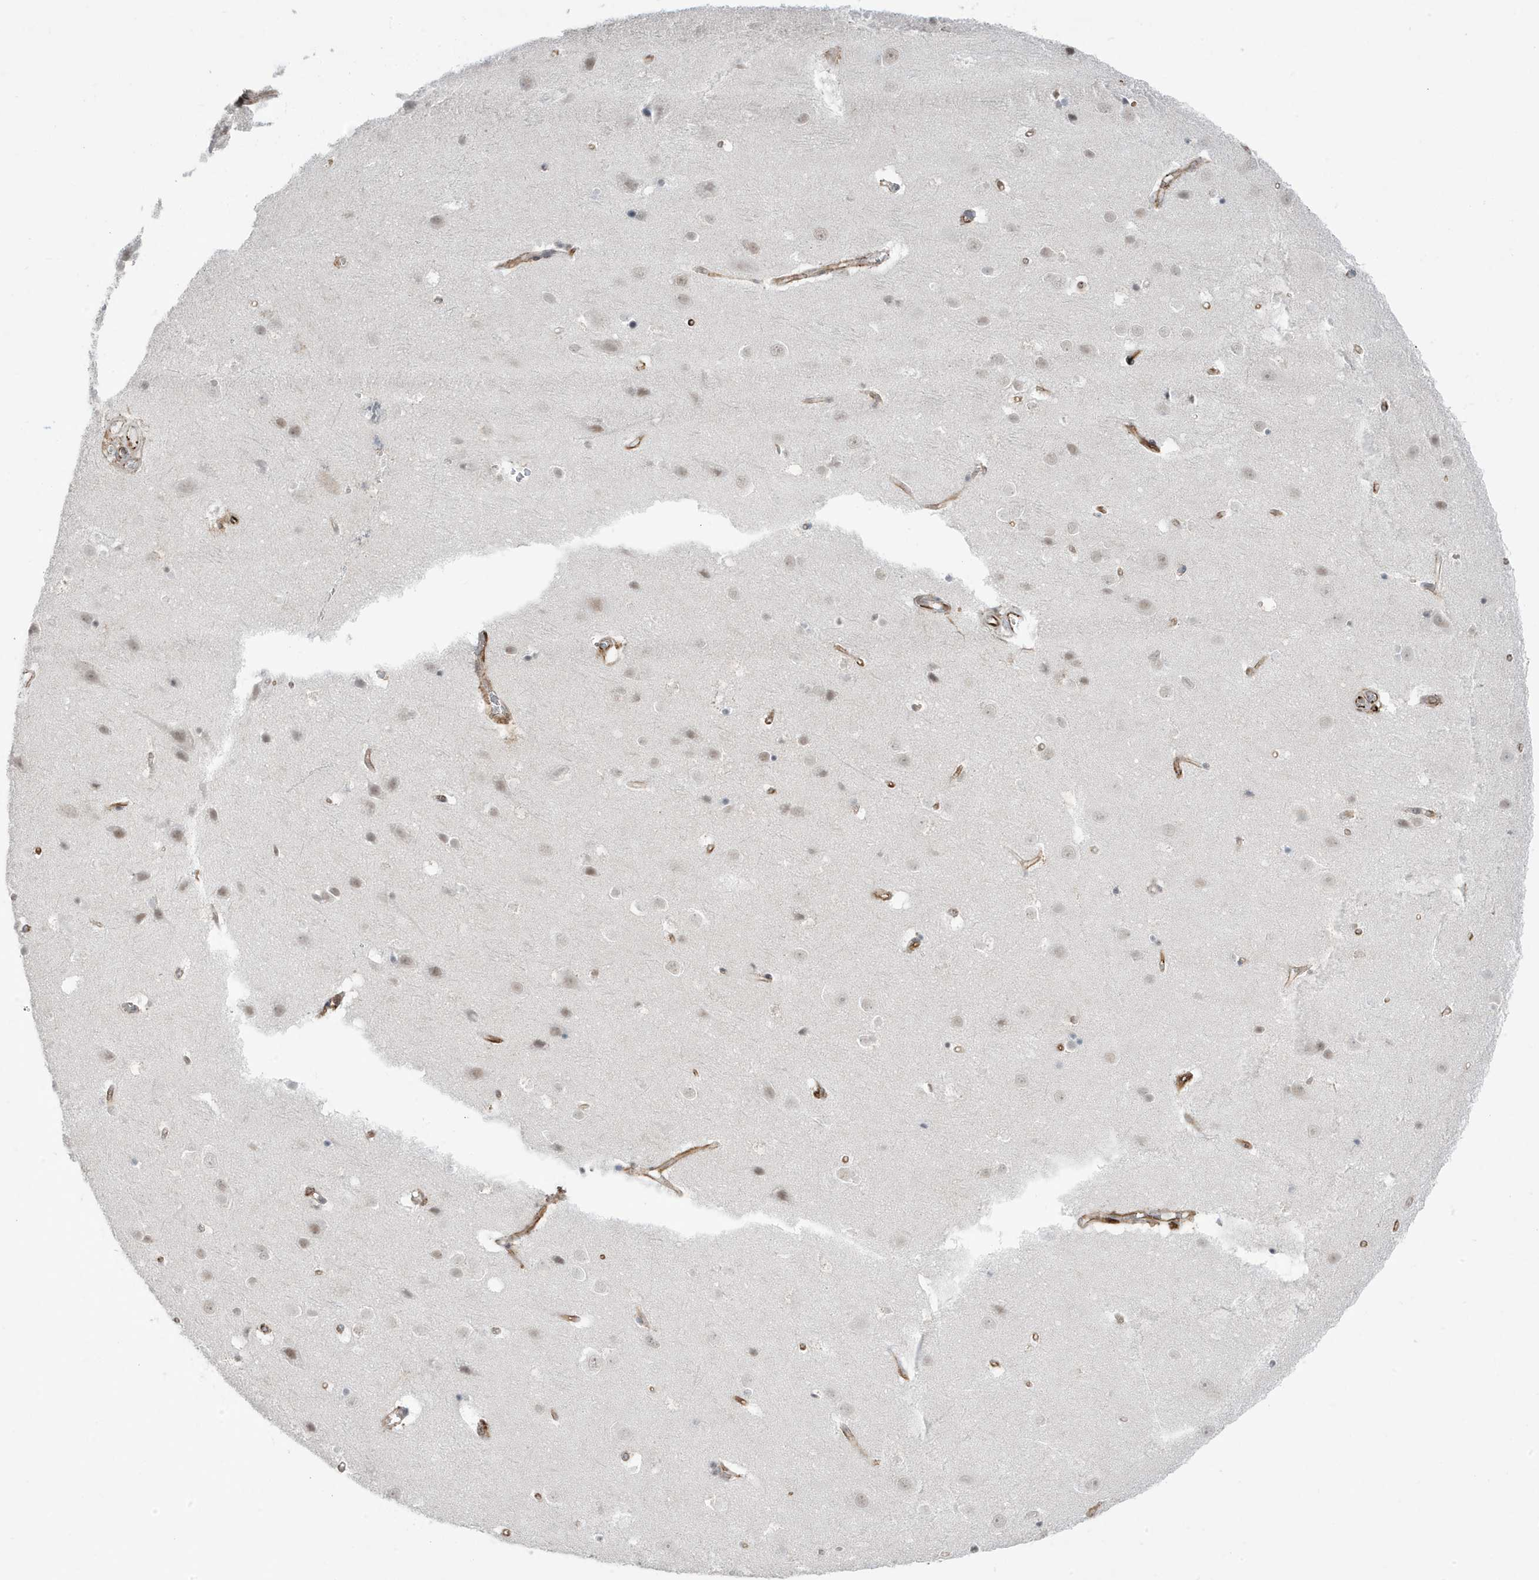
{"staining": {"intensity": "moderate", "quantity": ">75%", "location": "cytoplasmic/membranous"}, "tissue": "cerebral cortex", "cell_type": "Endothelial cells", "image_type": "normal", "snomed": [{"axis": "morphology", "description": "Normal tissue, NOS"}, {"axis": "topography", "description": "Cerebral cortex"}], "caption": "IHC micrograph of unremarkable cerebral cortex: human cerebral cortex stained using IHC shows medium levels of moderate protein expression localized specifically in the cytoplasmic/membranous of endothelial cells, appearing as a cytoplasmic/membranous brown color.", "gene": "ADAMTSL3", "patient": {"sex": "male", "age": 54}}